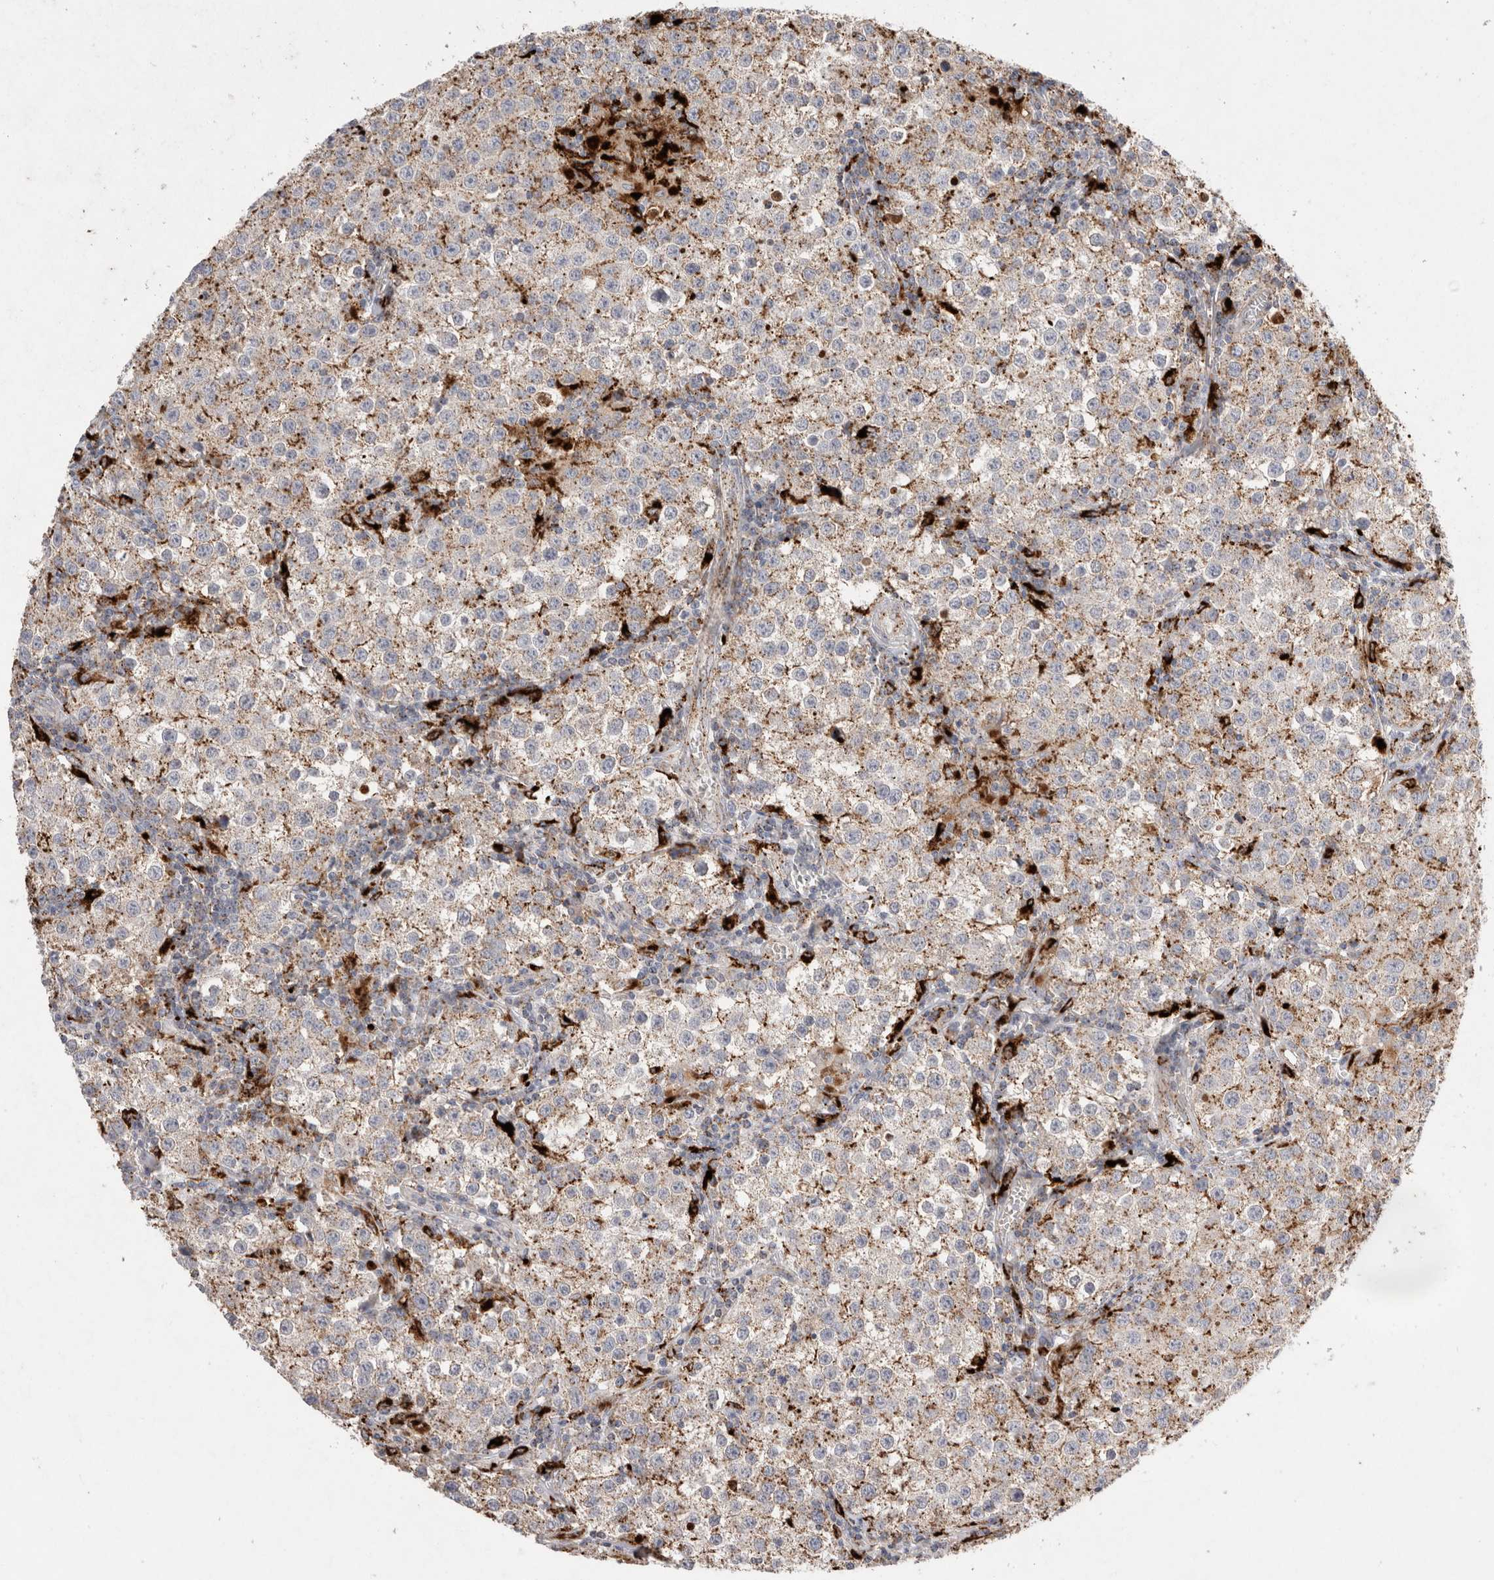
{"staining": {"intensity": "weak", "quantity": ">75%", "location": "cytoplasmic/membranous"}, "tissue": "testis cancer", "cell_type": "Tumor cells", "image_type": "cancer", "snomed": [{"axis": "morphology", "description": "Seminoma, NOS"}, {"axis": "morphology", "description": "Carcinoma, Embryonal, NOS"}, {"axis": "topography", "description": "Testis"}], "caption": "Weak cytoplasmic/membranous protein staining is identified in about >75% of tumor cells in testis cancer (seminoma).", "gene": "CTSA", "patient": {"sex": "male", "age": 43}}